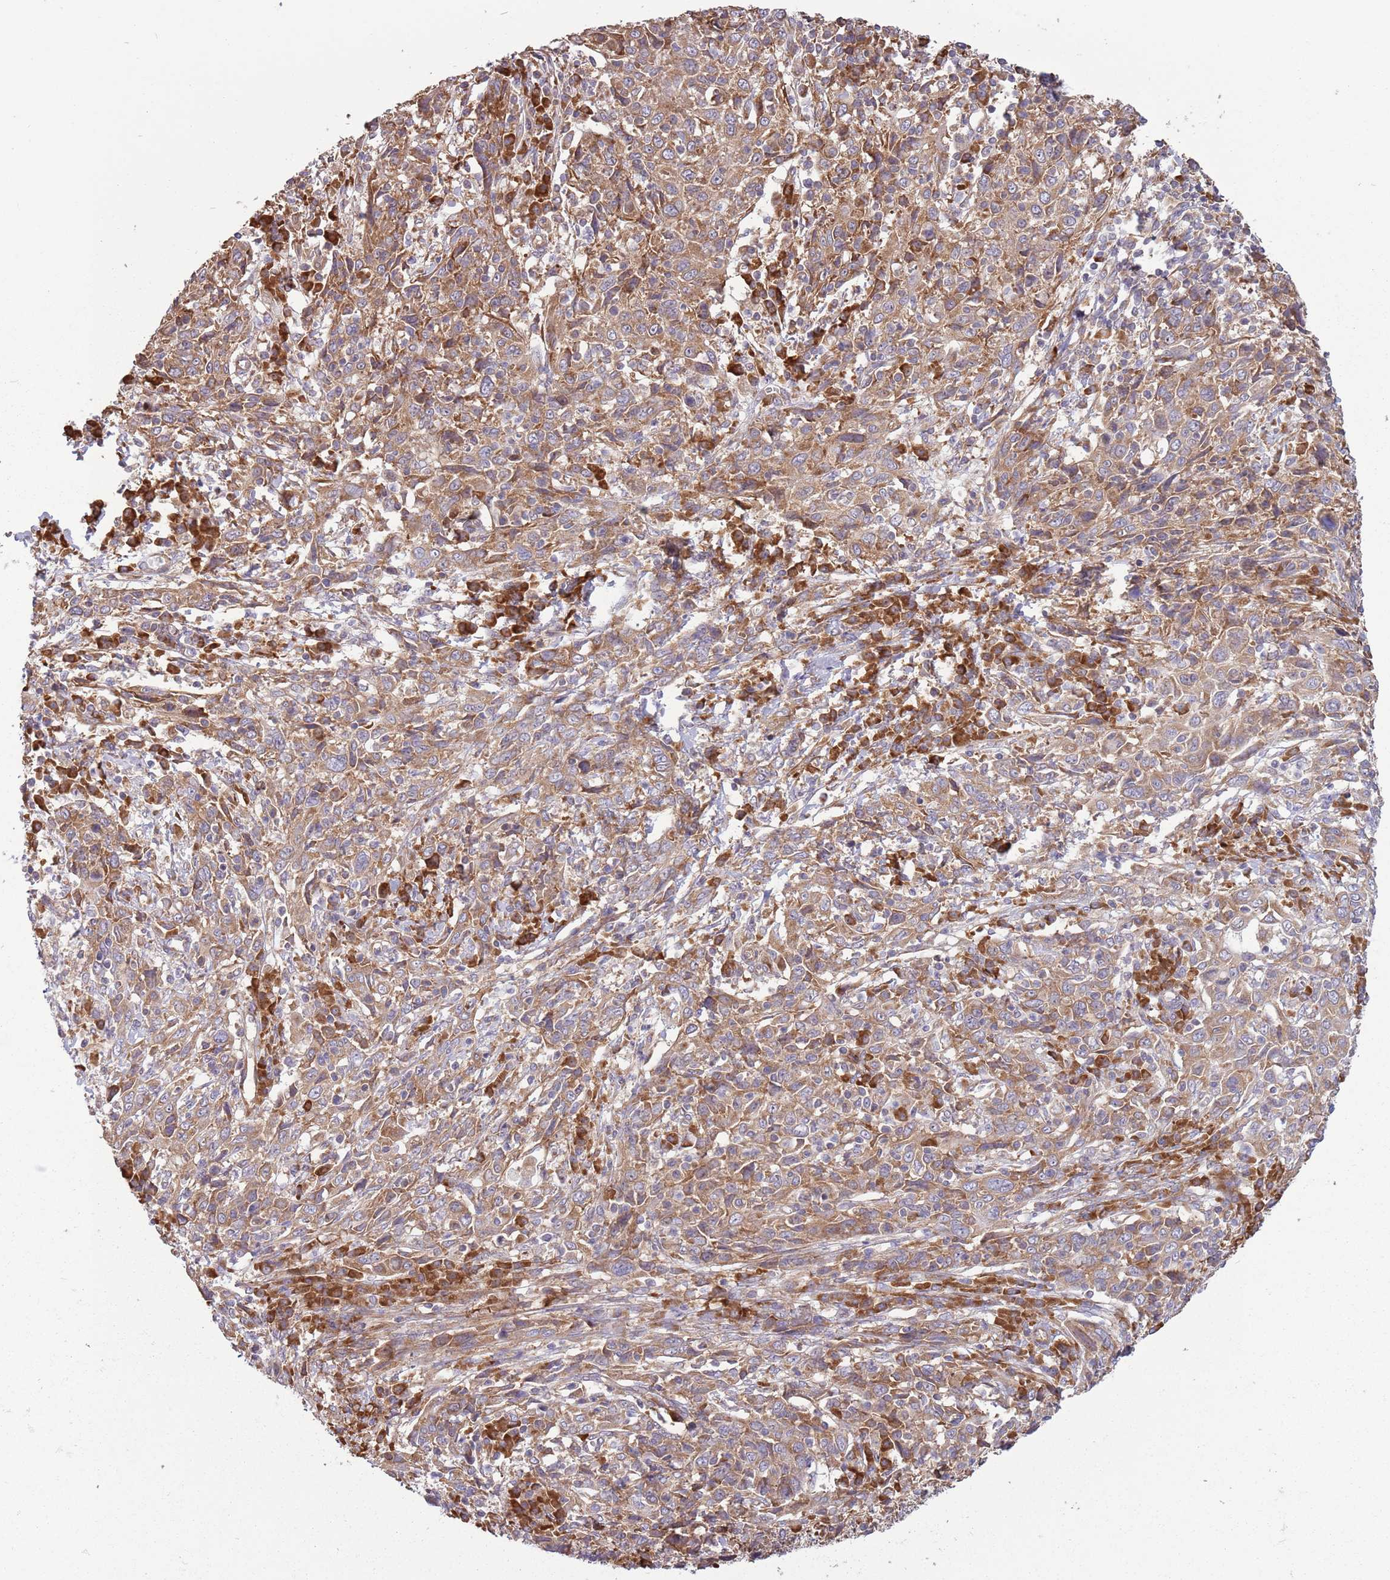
{"staining": {"intensity": "moderate", "quantity": ">75%", "location": "cytoplasmic/membranous"}, "tissue": "cervical cancer", "cell_type": "Tumor cells", "image_type": "cancer", "snomed": [{"axis": "morphology", "description": "Squamous cell carcinoma, NOS"}, {"axis": "topography", "description": "Cervix"}], "caption": "A brown stain highlights moderate cytoplasmic/membranous positivity of a protein in cervical squamous cell carcinoma tumor cells. The protein of interest is shown in brown color, while the nuclei are stained blue.", "gene": "RPL17-C18orf32", "patient": {"sex": "female", "age": 46}}